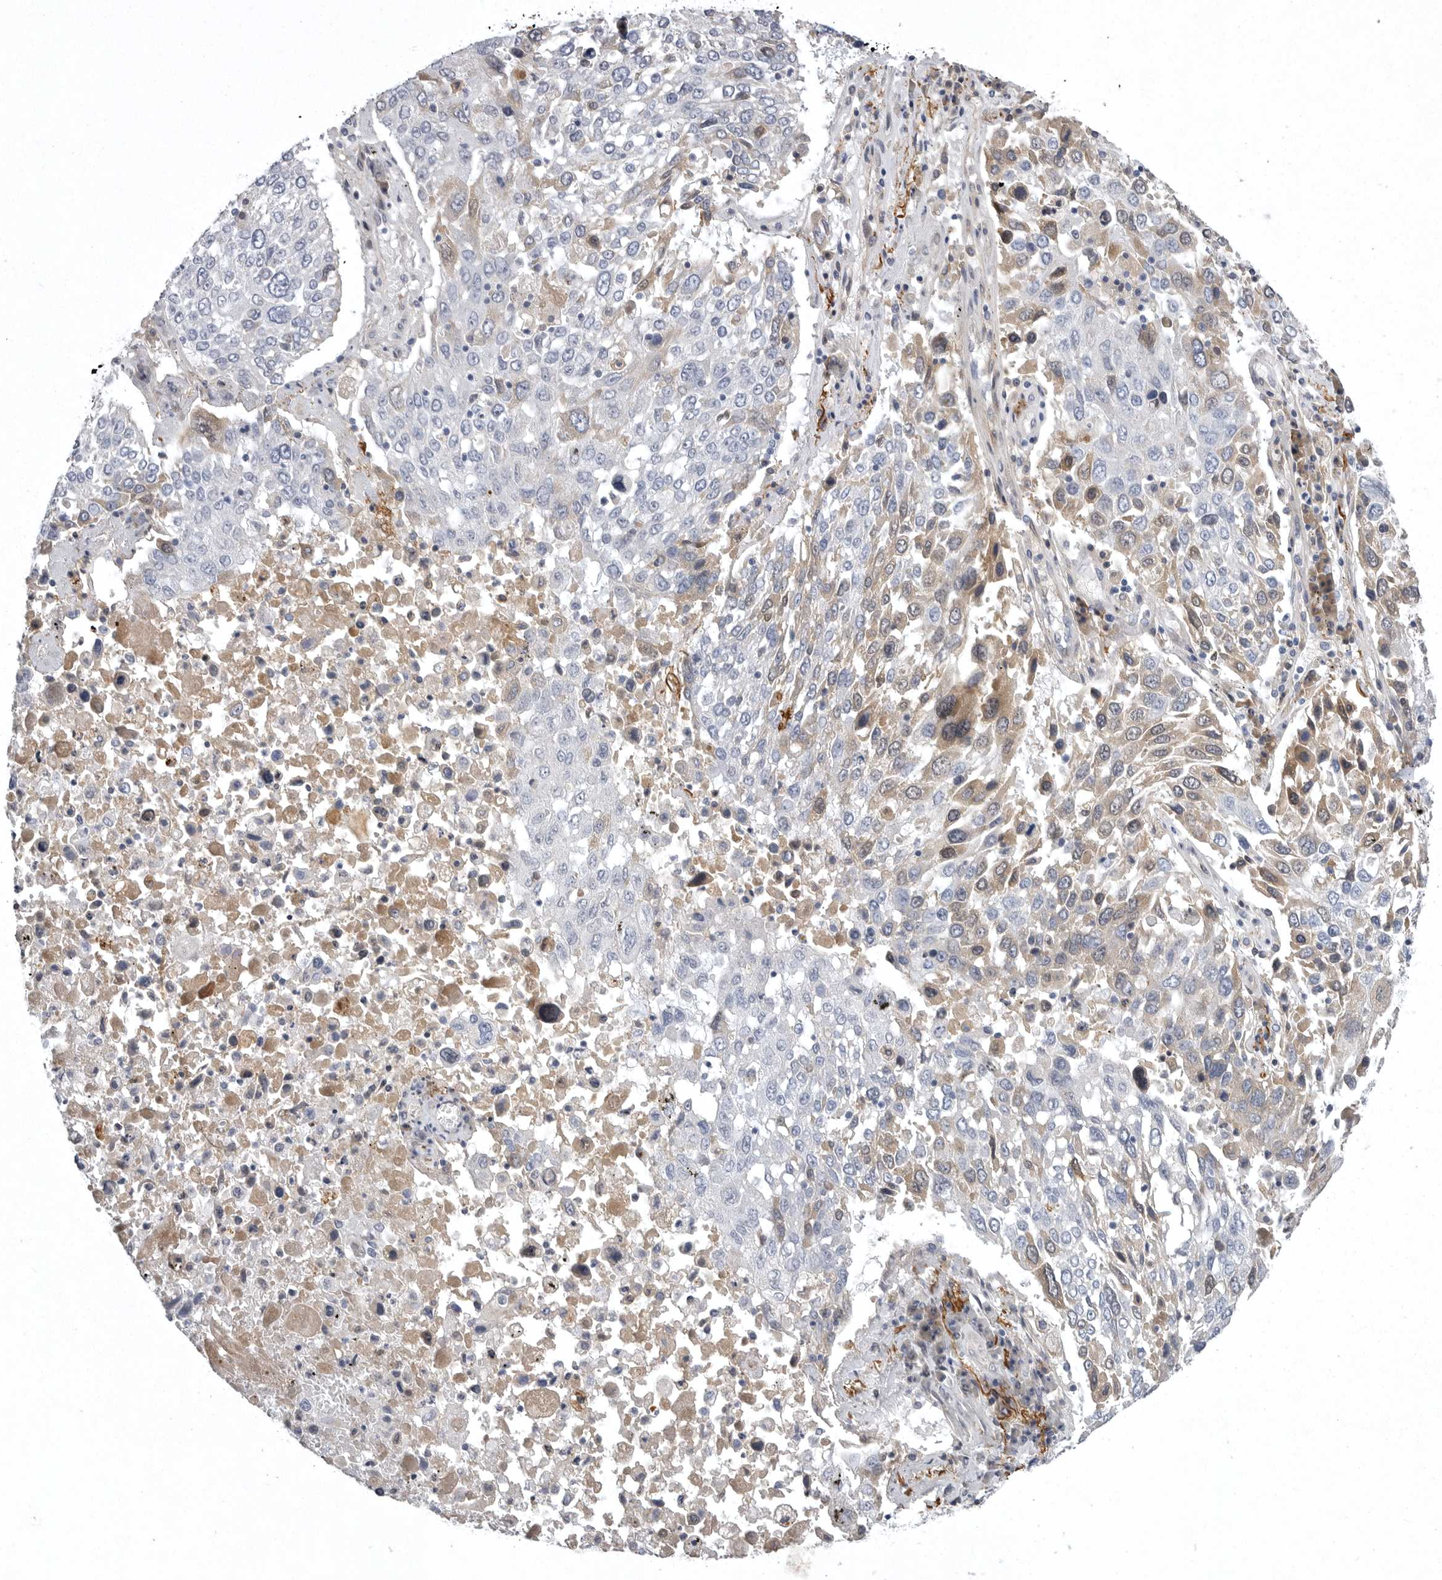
{"staining": {"intensity": "weak", "quantity": "<25%", "location": "cytoplasmic/membranous"}, "tissue": "lung cancer", "cell_type": "Tumor cells", "image_type": "cancer", "snomed": [{"axis": "morphology", "description": "Squamous cell carcinoma, NOS"}, {"axis": "topography", "description": "Lung"}], "caption": "Human squamous cell carcinoma (lung) stained for a protein using IHC demonstrates no positivity in tumor cells.", "gene": "CRP", "patient": {"sex": "male", "age": 65}}